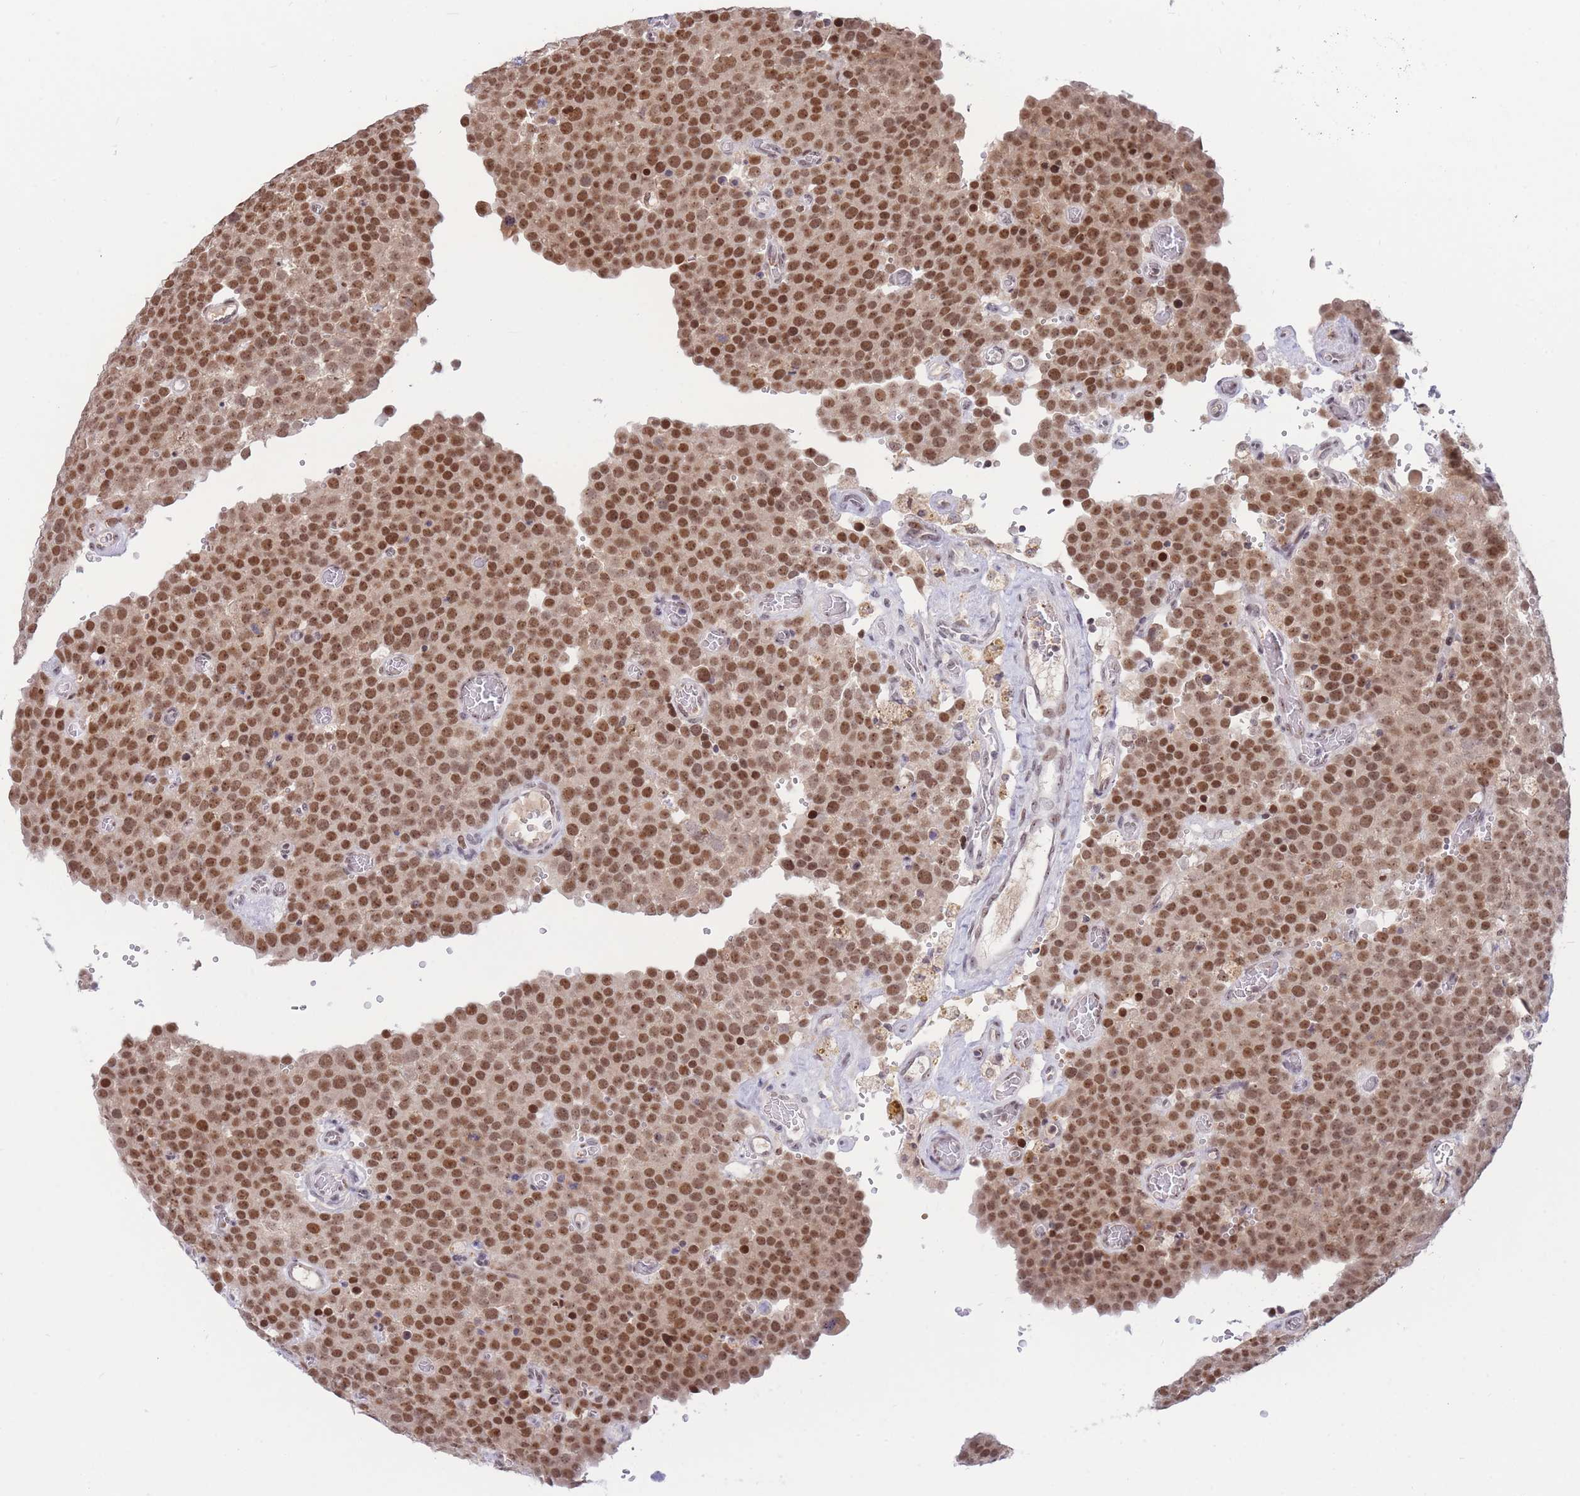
{"staining": {"intensity": "moderate", "quantity": ">75%", "location": "nuclear"}, "tissue": "testis cancer", "cell_type": "Tumor cells", "image_type": "cancer", "snomed": [{"axis": "morphology", "description": "Normal tissue, NOS"}, {"axis": "morphology", "description": "Seminoma, NOS"}, {"axis": "topography", "description": "Testis"}], "caption": "Protein staining exhibits moderate nuclear positivity in approximately >75% of tumor cells in seminoma (testis). The staining was performed using DAB, with brown indicating positive protein expression. Nuclei are stained blue with hematoxylin.", "gene": "TARBP2", "patient": {"sex": "male", "age": 71}}